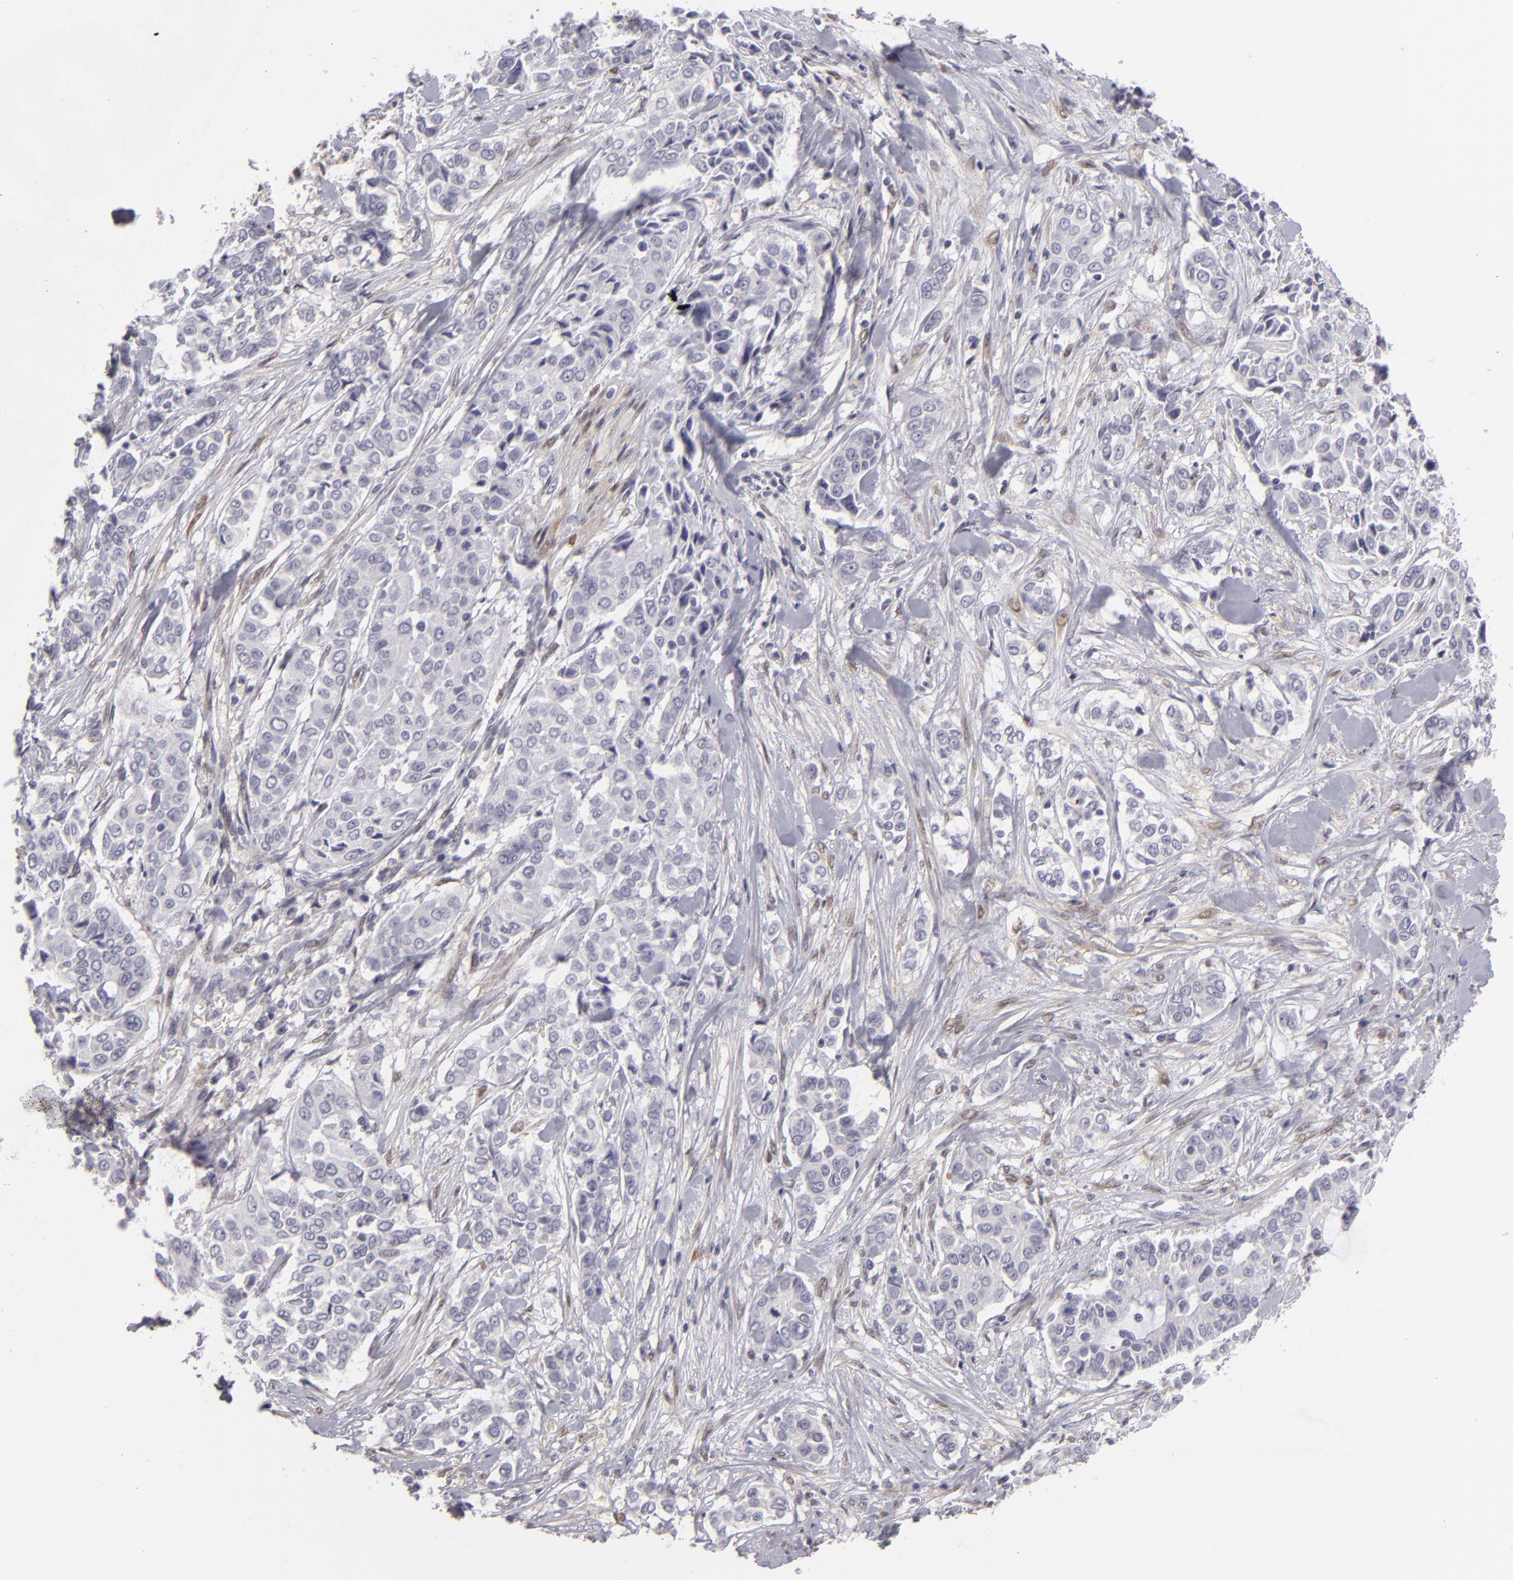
{"staining": {"intensity": "negative", "quantity": "none", "location": "none"}, "tissue": "pancreatic cancer", "cell_type": "Tumor cells", "image_type": "cancer", "snomed": [{"axis": "morphology", "description": "Adenocarcinoma, NOS"}, {"axis": "topography", "description": "Pancreas"}], "caption": "IHC micrograph of human pancreatic cancer (adenocarcinoma) stained for a protein (brown), which shows no staining in tumor cells. Nuclei are stained in blue.", "gene": "EFS", "patient": {"sex": "female", "age": 52}}